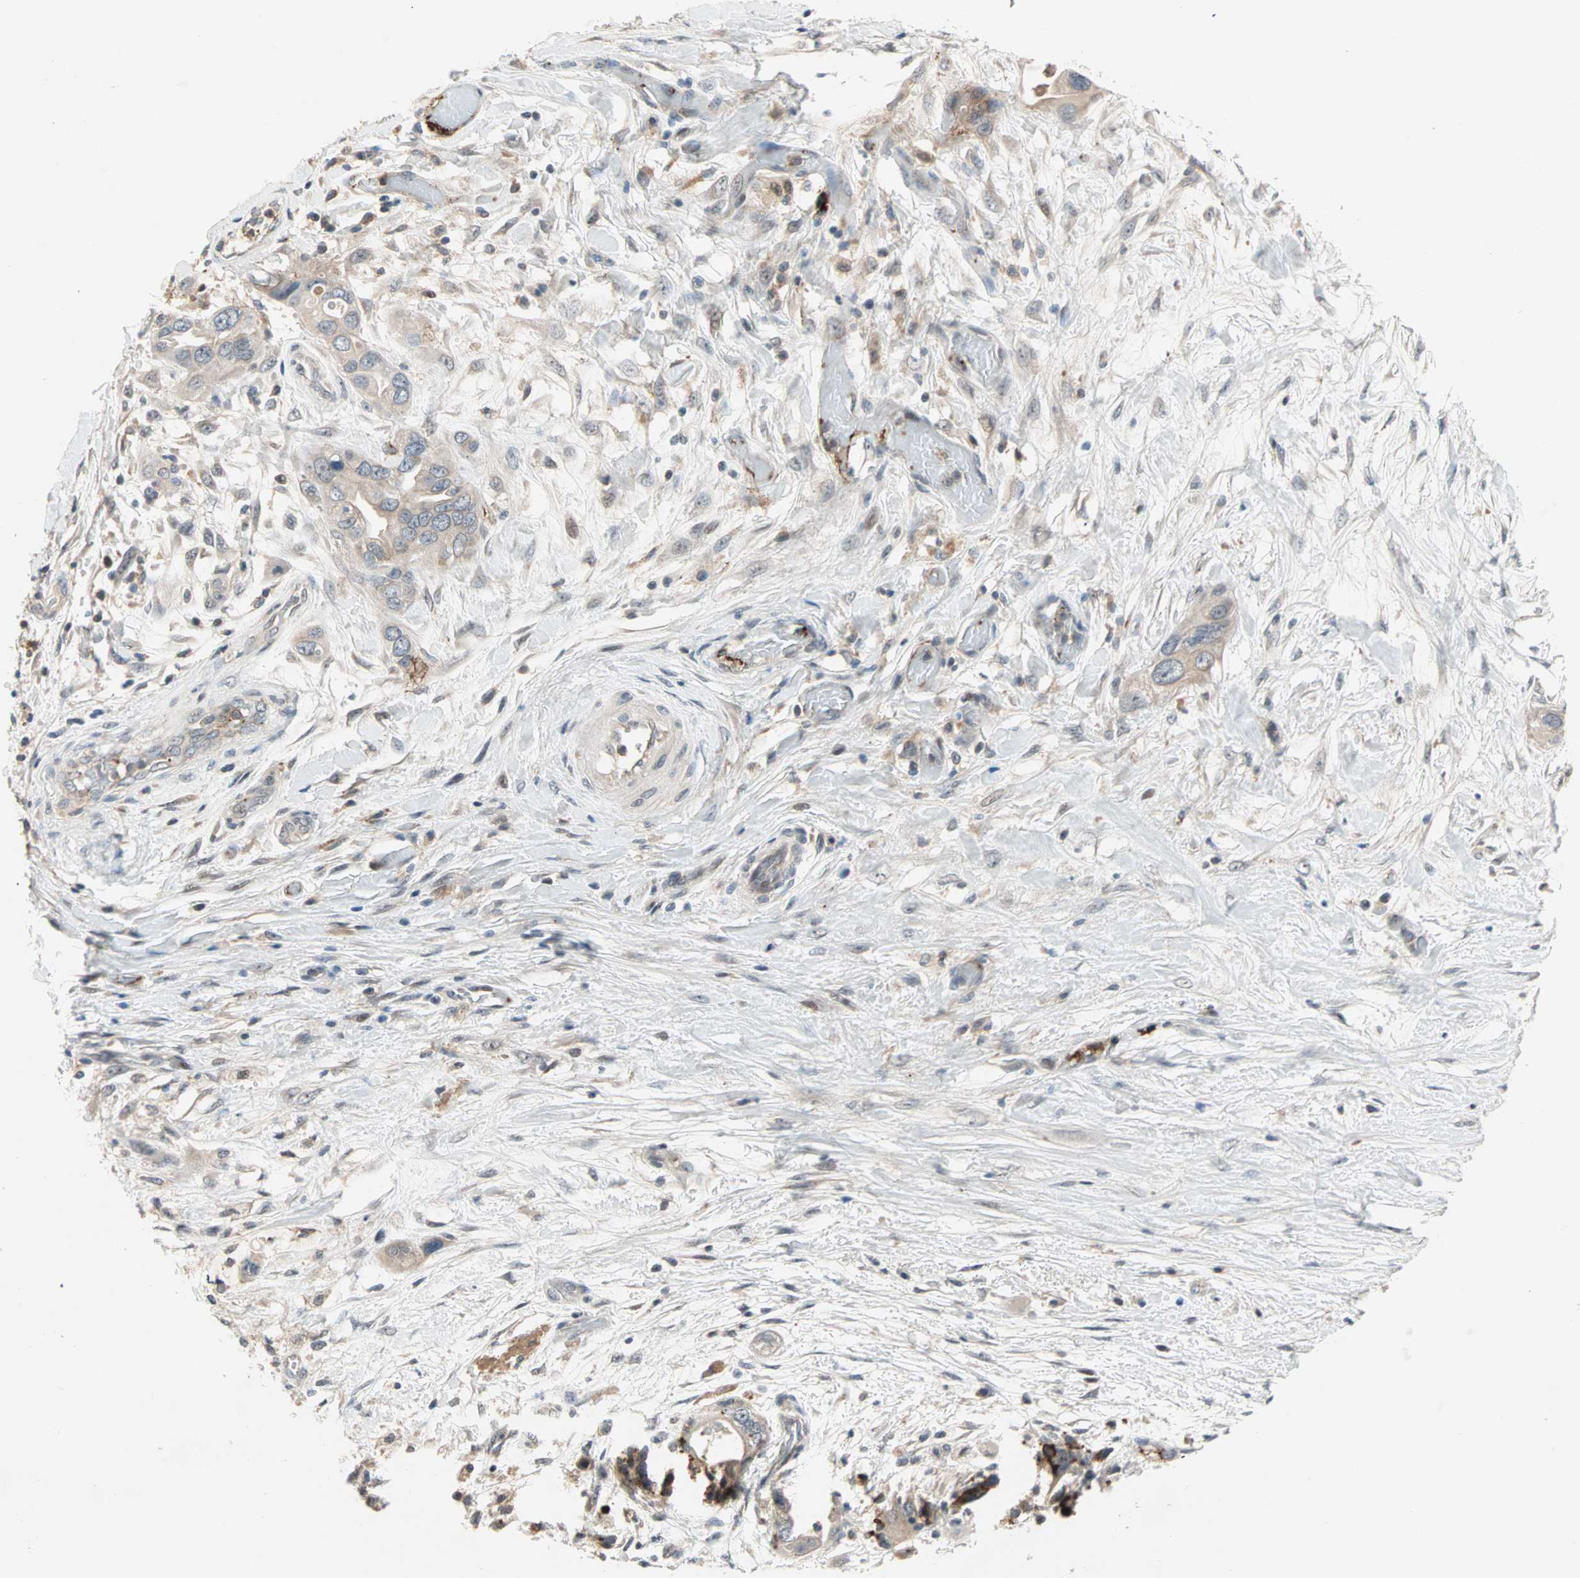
{"staining": {"intensity": "weak", "quantity": ">75%", "location": "cytoplasmic/membranous"}, "tissue": "pancreatic cancer", "cell_type": "Tumor cells", "image_type": "cancer", "snomed": [{"axis": "morphology", "description": "Adenocarcinoma, NOS"}, {"axis": "topography", "description": "Pancreas"}], "caption": "Brown immunohistochemical staining in pancreatic cancer (adenocarcinoma) reveals weak cytoplasmic/membranous expression in about >75% of tumor cells. (Stains: DAB (3,3'-diaminobenzidine) in brown, nuclei in blue, Microscopy: brightfield microscopy at high magnification).", "gene": "PROS1", "patient": {"sex": "female", "age": 77}}